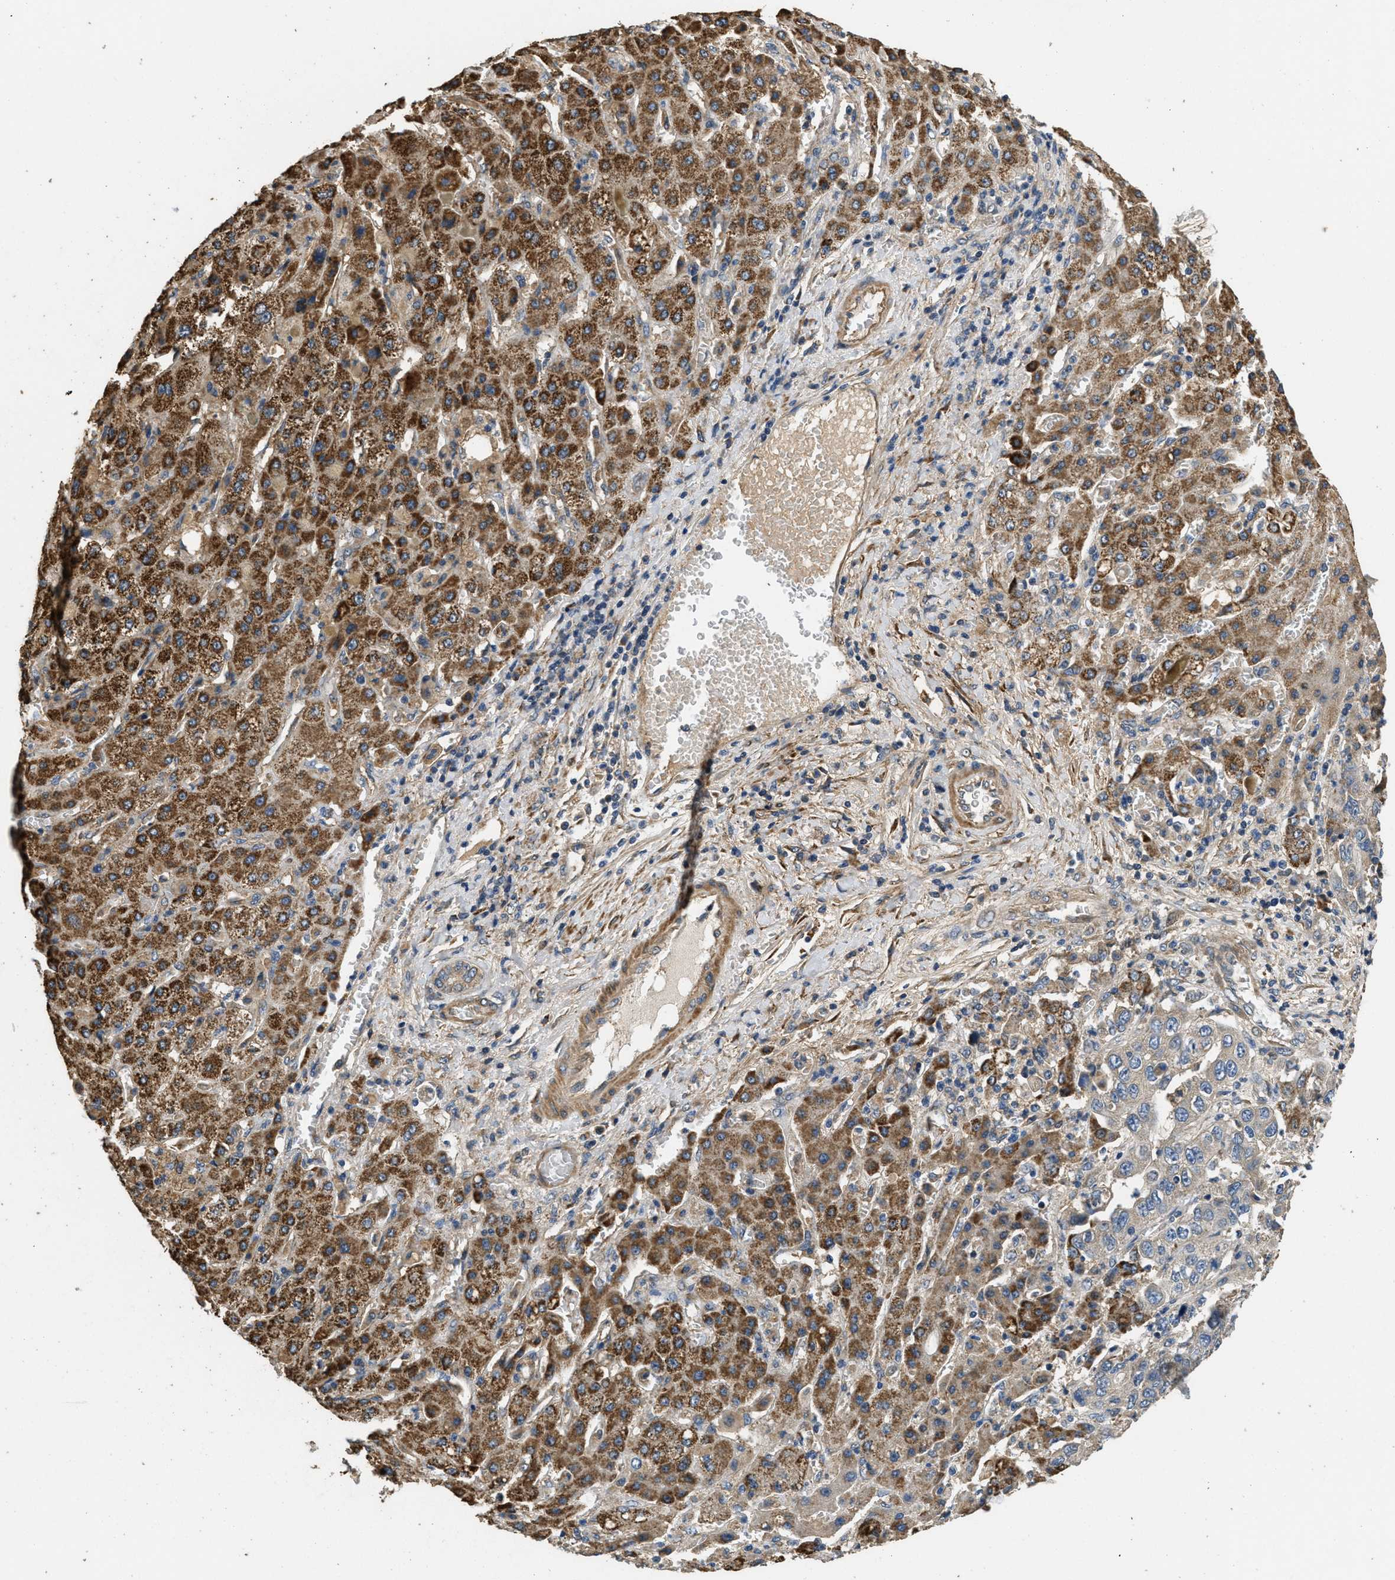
{"staining": {"intensity": "negative", "quantity": "none", "location": "none"}, "tissue": "liver cancer", "cell_type": "Tumor cells", "image_type": "cancer", "snomed": [{"axis": "morphology", "description": "Cholangiocarcinoma"}, {"axis": "topography", "description": "Liver"}], "caption": "Photomicrograph shows no significant protein expression in tumor cells of liver cancer (cholangiocarcinoma).", "gene": "THBS2", "patient": {"sex": "female", "age": 52}}